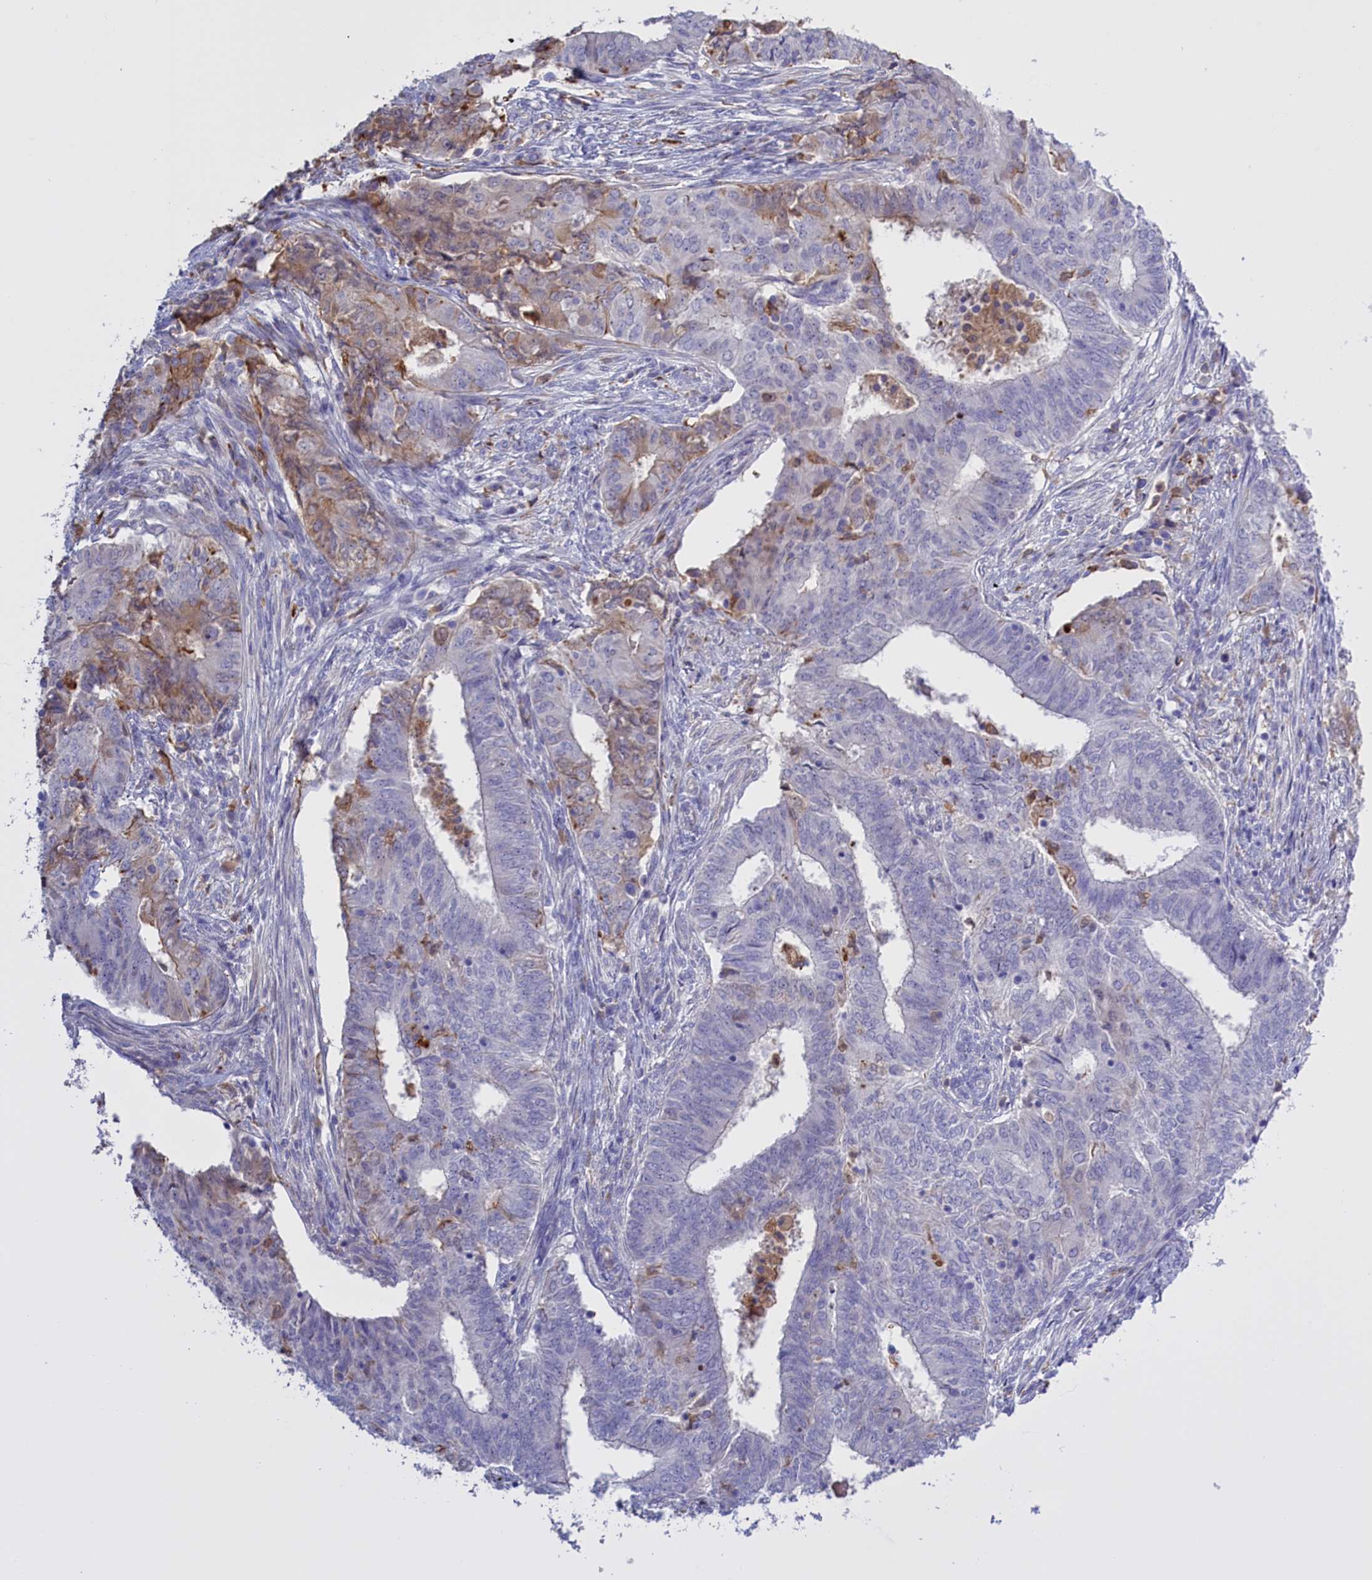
{"staining": {"intensity": "weak", "quantity": "<25%", "location": "cytoplasmic/membranous"}, "tissue": "endometrial cancer", "cell_type": "Tumor cells", "image_type": "cancer", "snomed": [{"axis": "morphology", "description": "Adenocarcinoma, NOS"}, {"axis": "topography", "description": "Endometrium"}], "caption": "Immunohistochemistry (IHC) of human adenocarcinoma (endometrial) displays no staining in tumor cells.", "gene": "FAM149B1", "patient": {"sex": "female", "age": 62}}